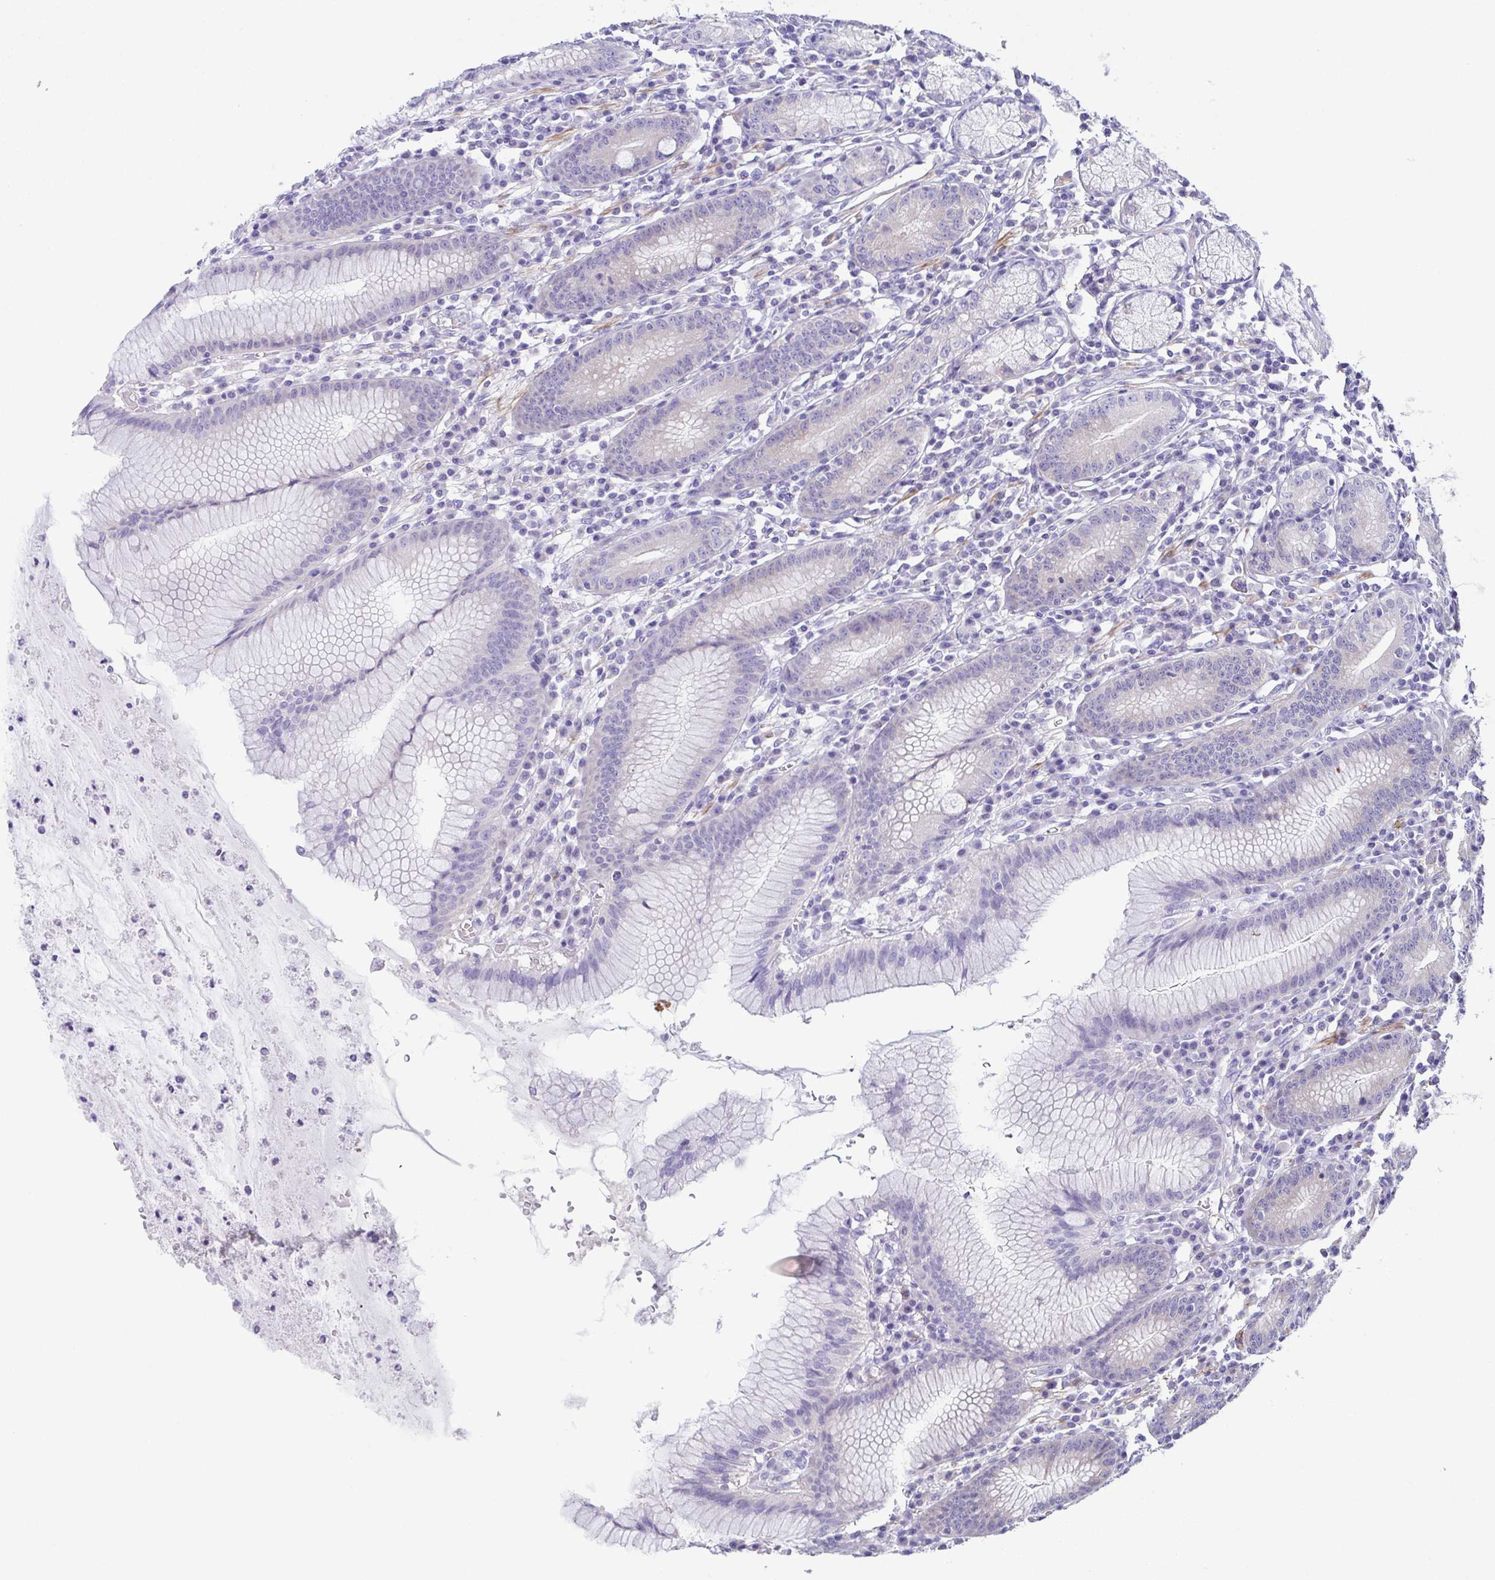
{"staining": {"intensity": "weak", "quantity": "<25%", "location": "cytoplasmic/membranous"}, "tissue": "stomach", "cell_type": "Glandular cells", "image_type": "normal", "snomed": [{"axis": "morphology", "description": "Normal tissue, NOS"}, {"axis": "topography", "description": "Stomach"}], "caption": "Immunohistochemistry (IHC) image of normal stomach: human stomach stained with DAB (3,3'-diaminobenzidine) displays no significant protein staining in glandular cells.", "gene": "CFAP97D1", "patient": {"sex": "male", "age": 55}}